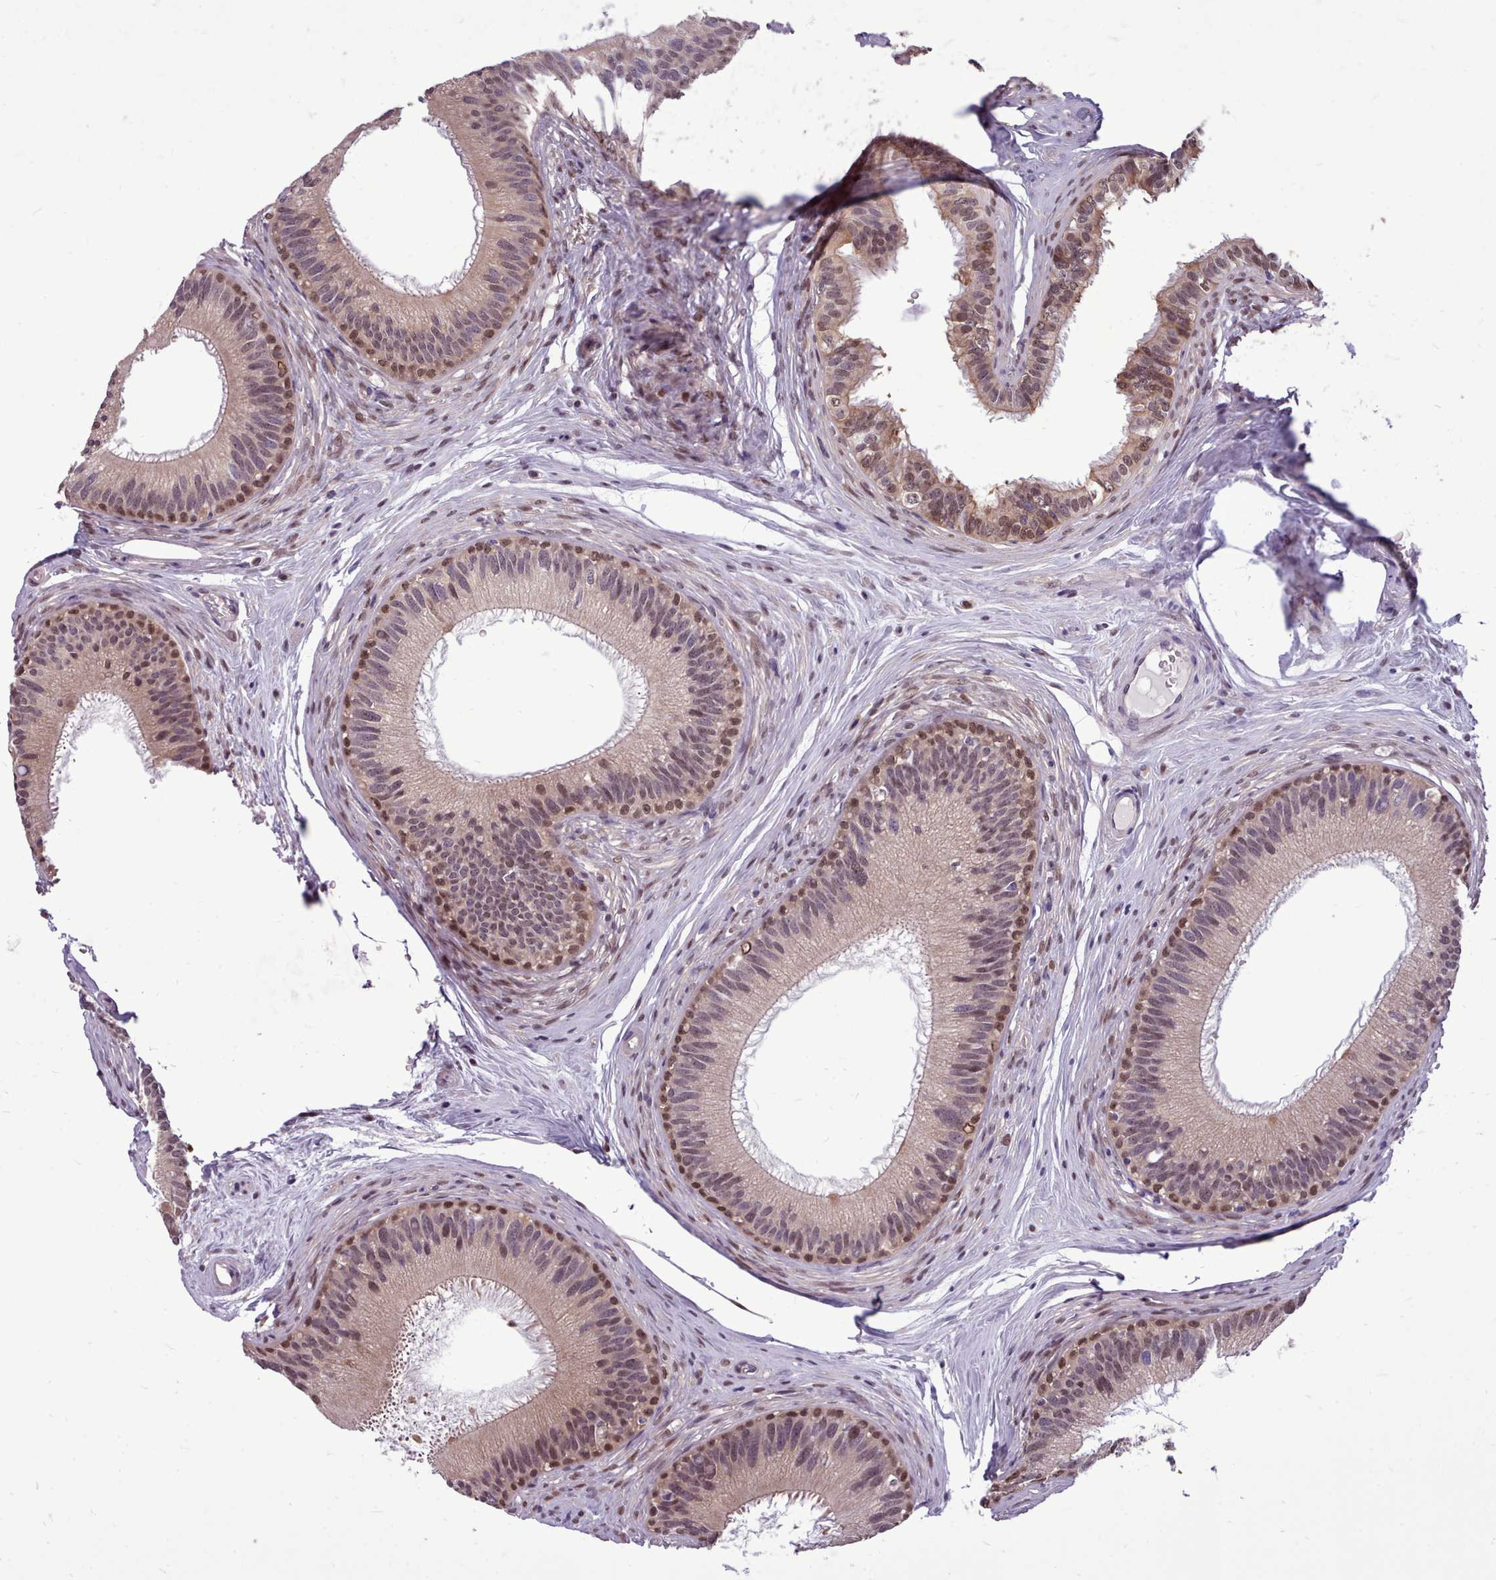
{"staining": {"intensity": "moderate", "quantity": "<25%", "location": "nuclear"}, "tissue": "epididymis", "cell_type": "Glandular cells", "image_type": "normal", "snomed": [{"axis": "morphology", "description": "Normal tissue, NOS"}, {"axis": "topography", "description": "Epididymis"}], "caption": "A brown stain labels moderate nuclear expression of a protein in glandular cells of unremarkable human epididymis. The protein of interest is stained brown, and the nuclei are stained in blue (DAB (3,3'-diaminobenzidine) IHC with brightfield microscopy, high magnification).", "gene": "AHCY", "patient": {"sex": "male", "age": 27}}